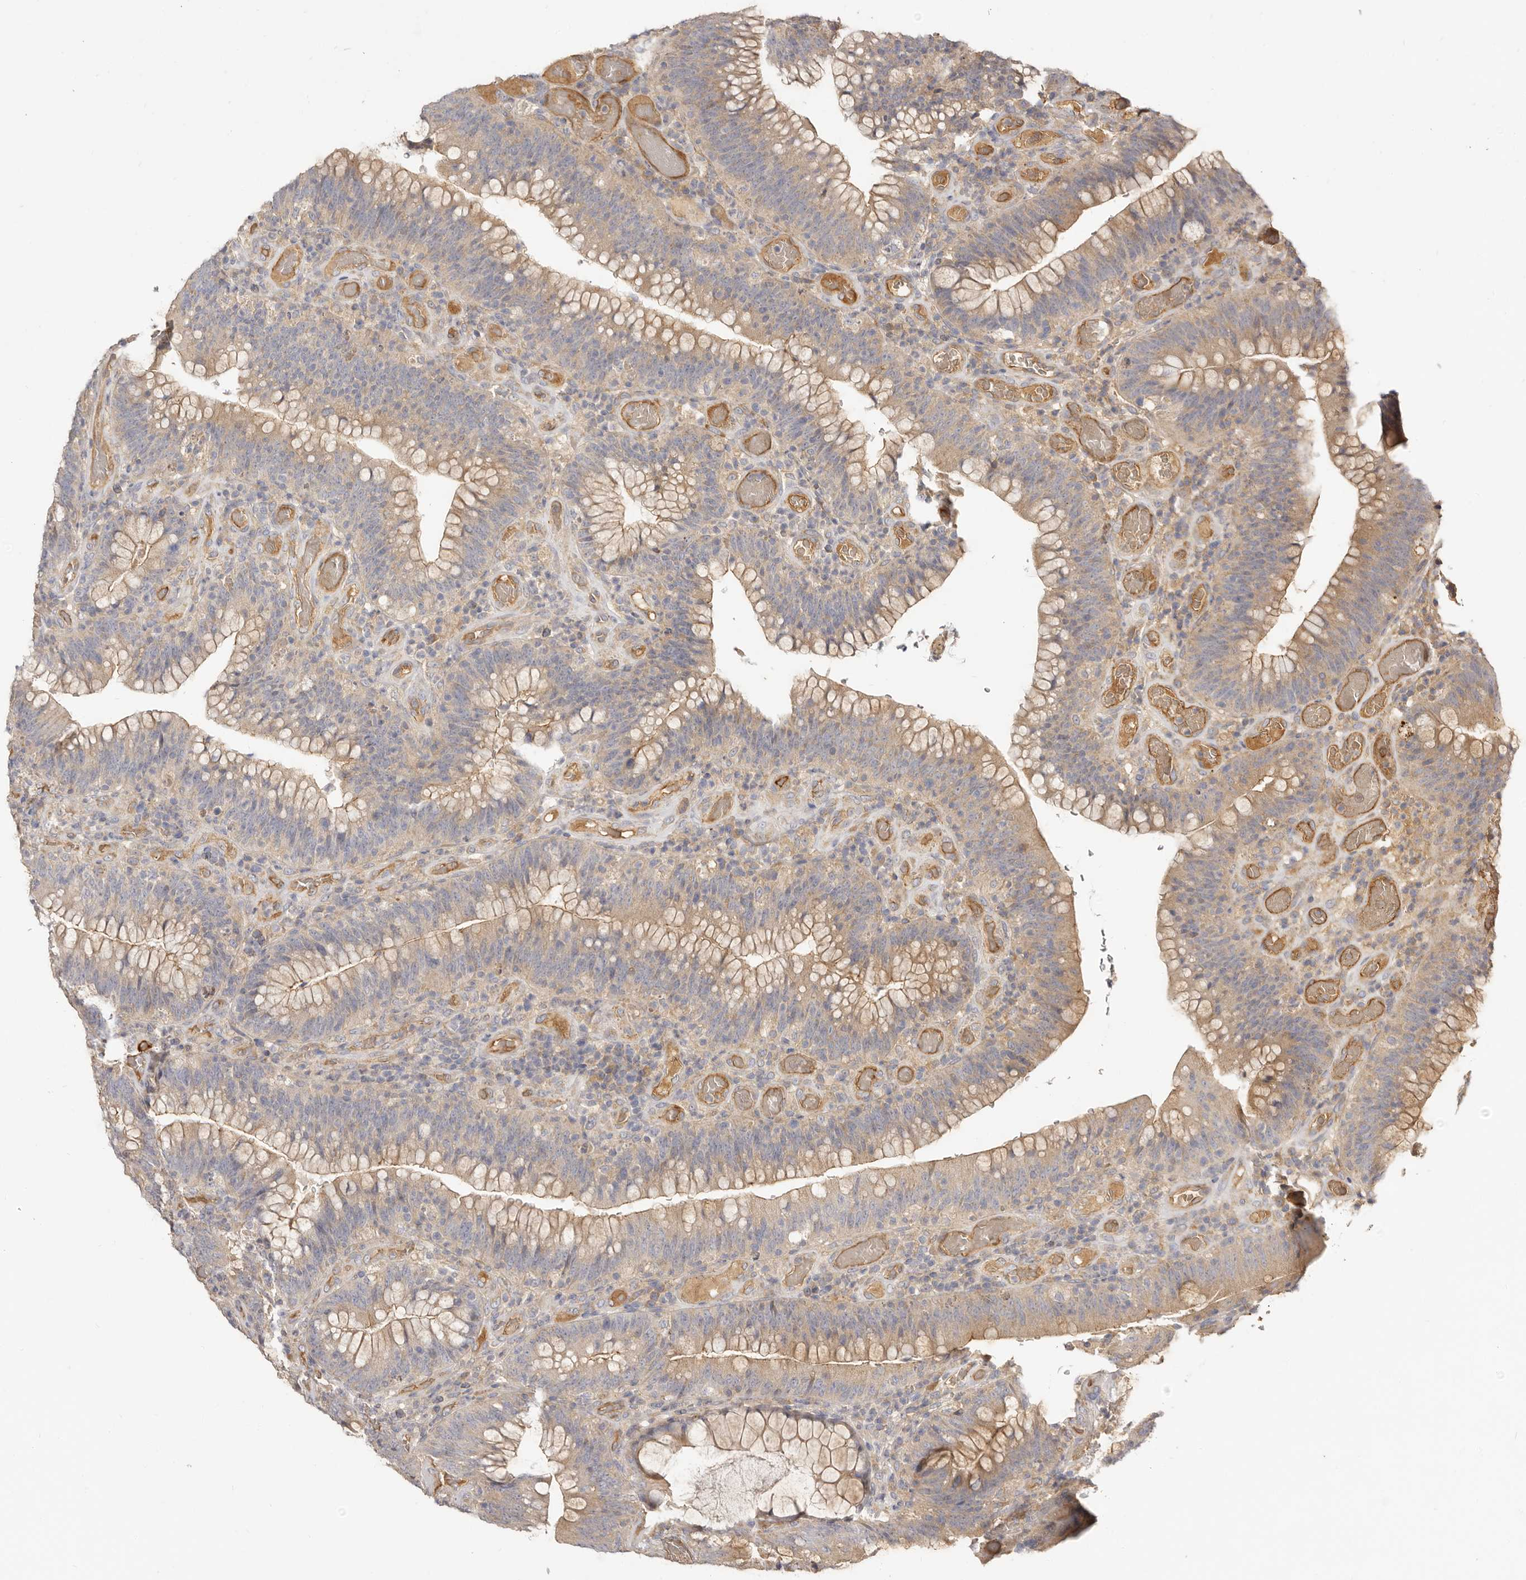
{"staining": {"intensity": "weak", "quantity": ">75%", "location": "cytoplasmic/membranous"}, "tissue": "colorectal cancer", "cell_type": "Tumor cells", "image_type": "cancer", "snomed": [{"axis": "morphology", "description": "Normal tissue, NOS"}, {"axis": "topography", "description": "Colon"}], "caption": "An IHC image of neoplastic tissue is shown. Protein staining in brown labels weak cytoplasmic/membranous positivity in colorectal cancer within tumor cells. The staining was performed using DAB (3,3'-diaminobenzidine), with brown indicating positive protein expression. Nuclei are stained blue with hematoxylin.", "gene": "ADAMTS9", "patient": {"sex": "female", "age": 82}}